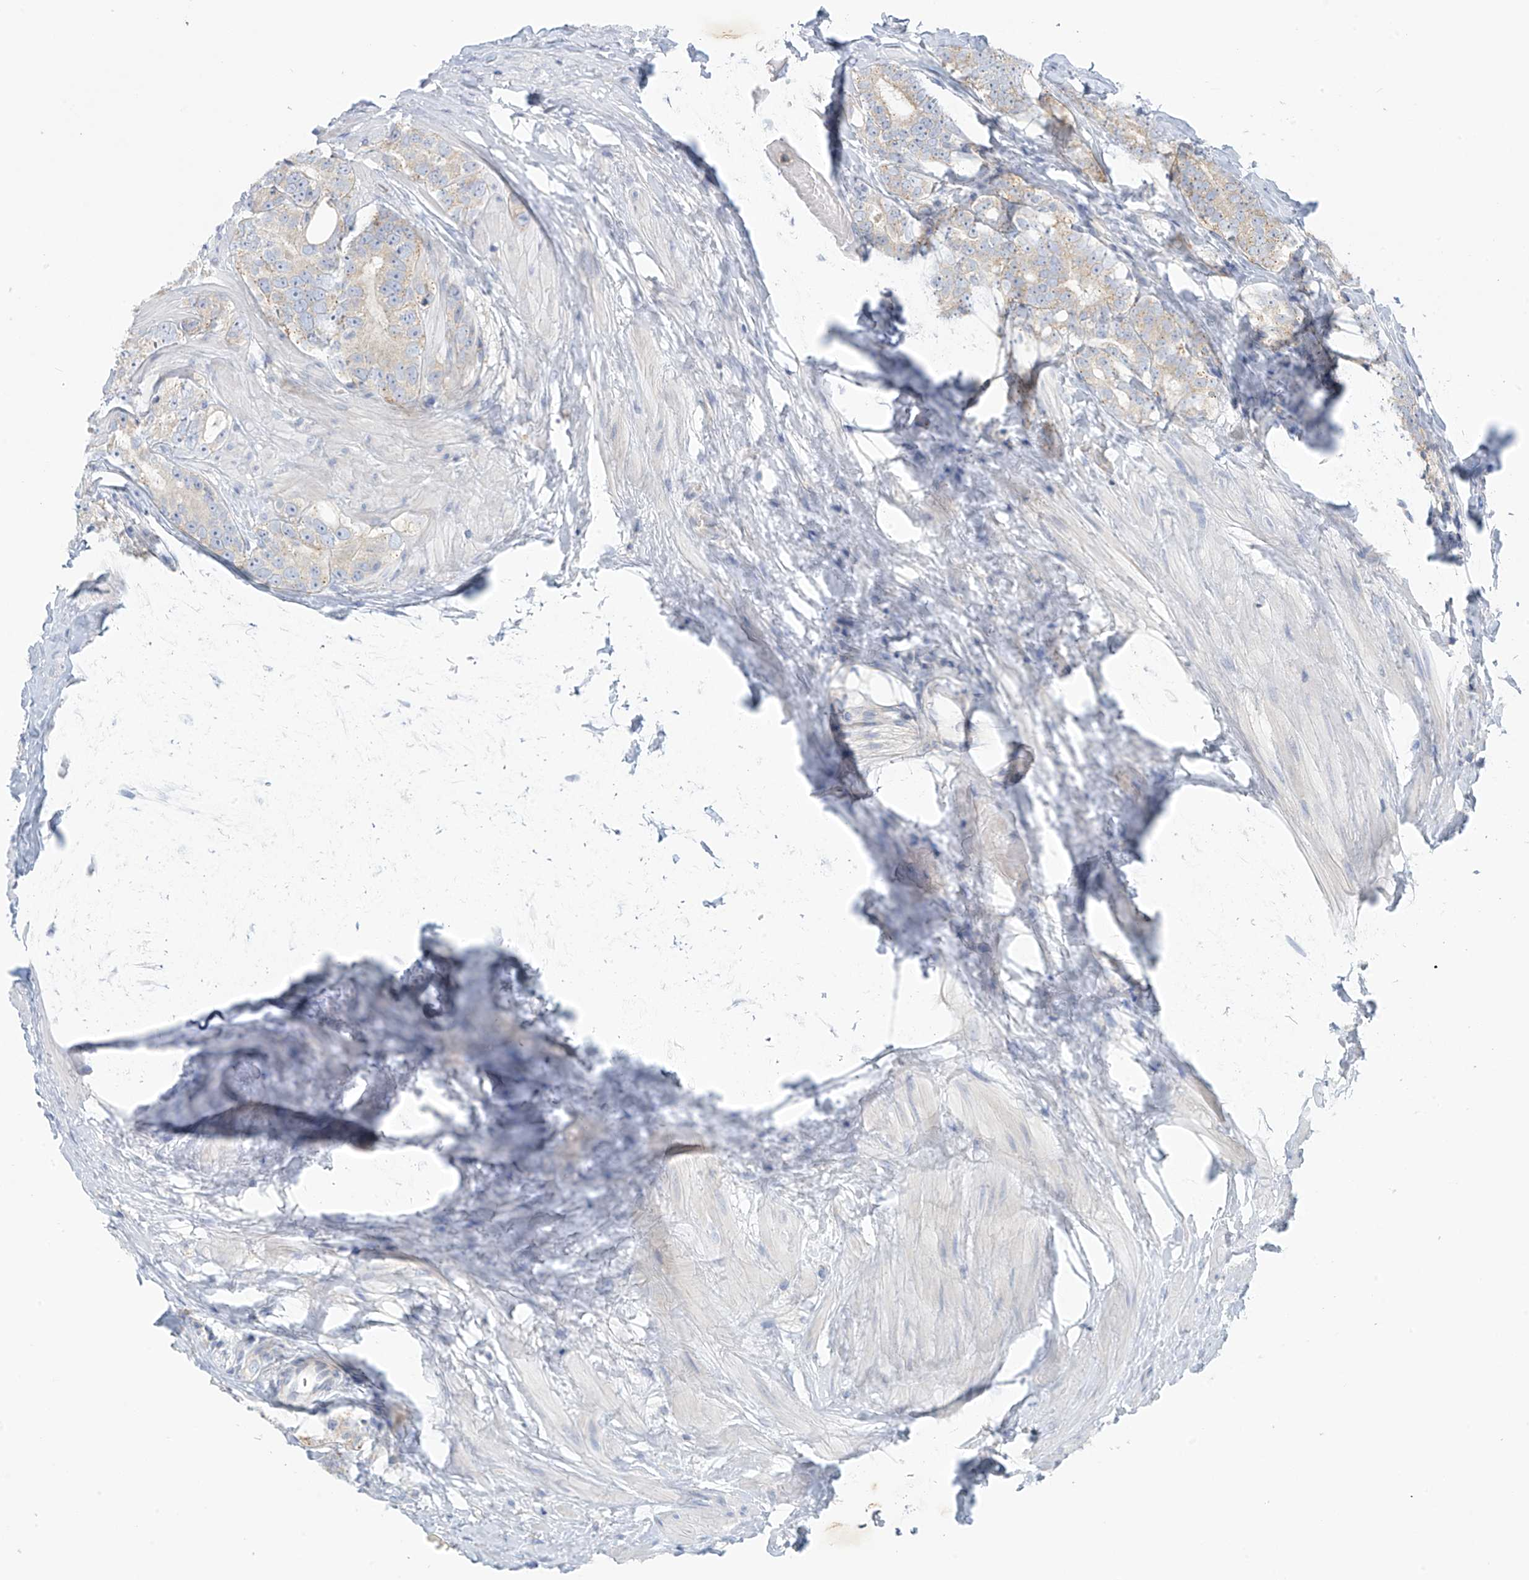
{"staining": {"intensity": "negative", "quantity": "none", "location": "none"}, "tissue": "prostate cancer", "cell_type": "Tumor cells", "image_type": "cancer", "snomed": [{"axis": "morphology", "description": "Adenocarcinoma, High grade"}, {"axis": "topography", "description": "Prostate"}], "caption": "Protein analysis of high-grade adenocarcinoma (prostate) shows no significant positivity in tumor cells. (Brightfield microscopy of DAB (3,3'-diaminobenzidine) immunohistochemistry at high magnification).", "gene": "SLC6A12", "patient": {"sex": "male", "age": 56}}